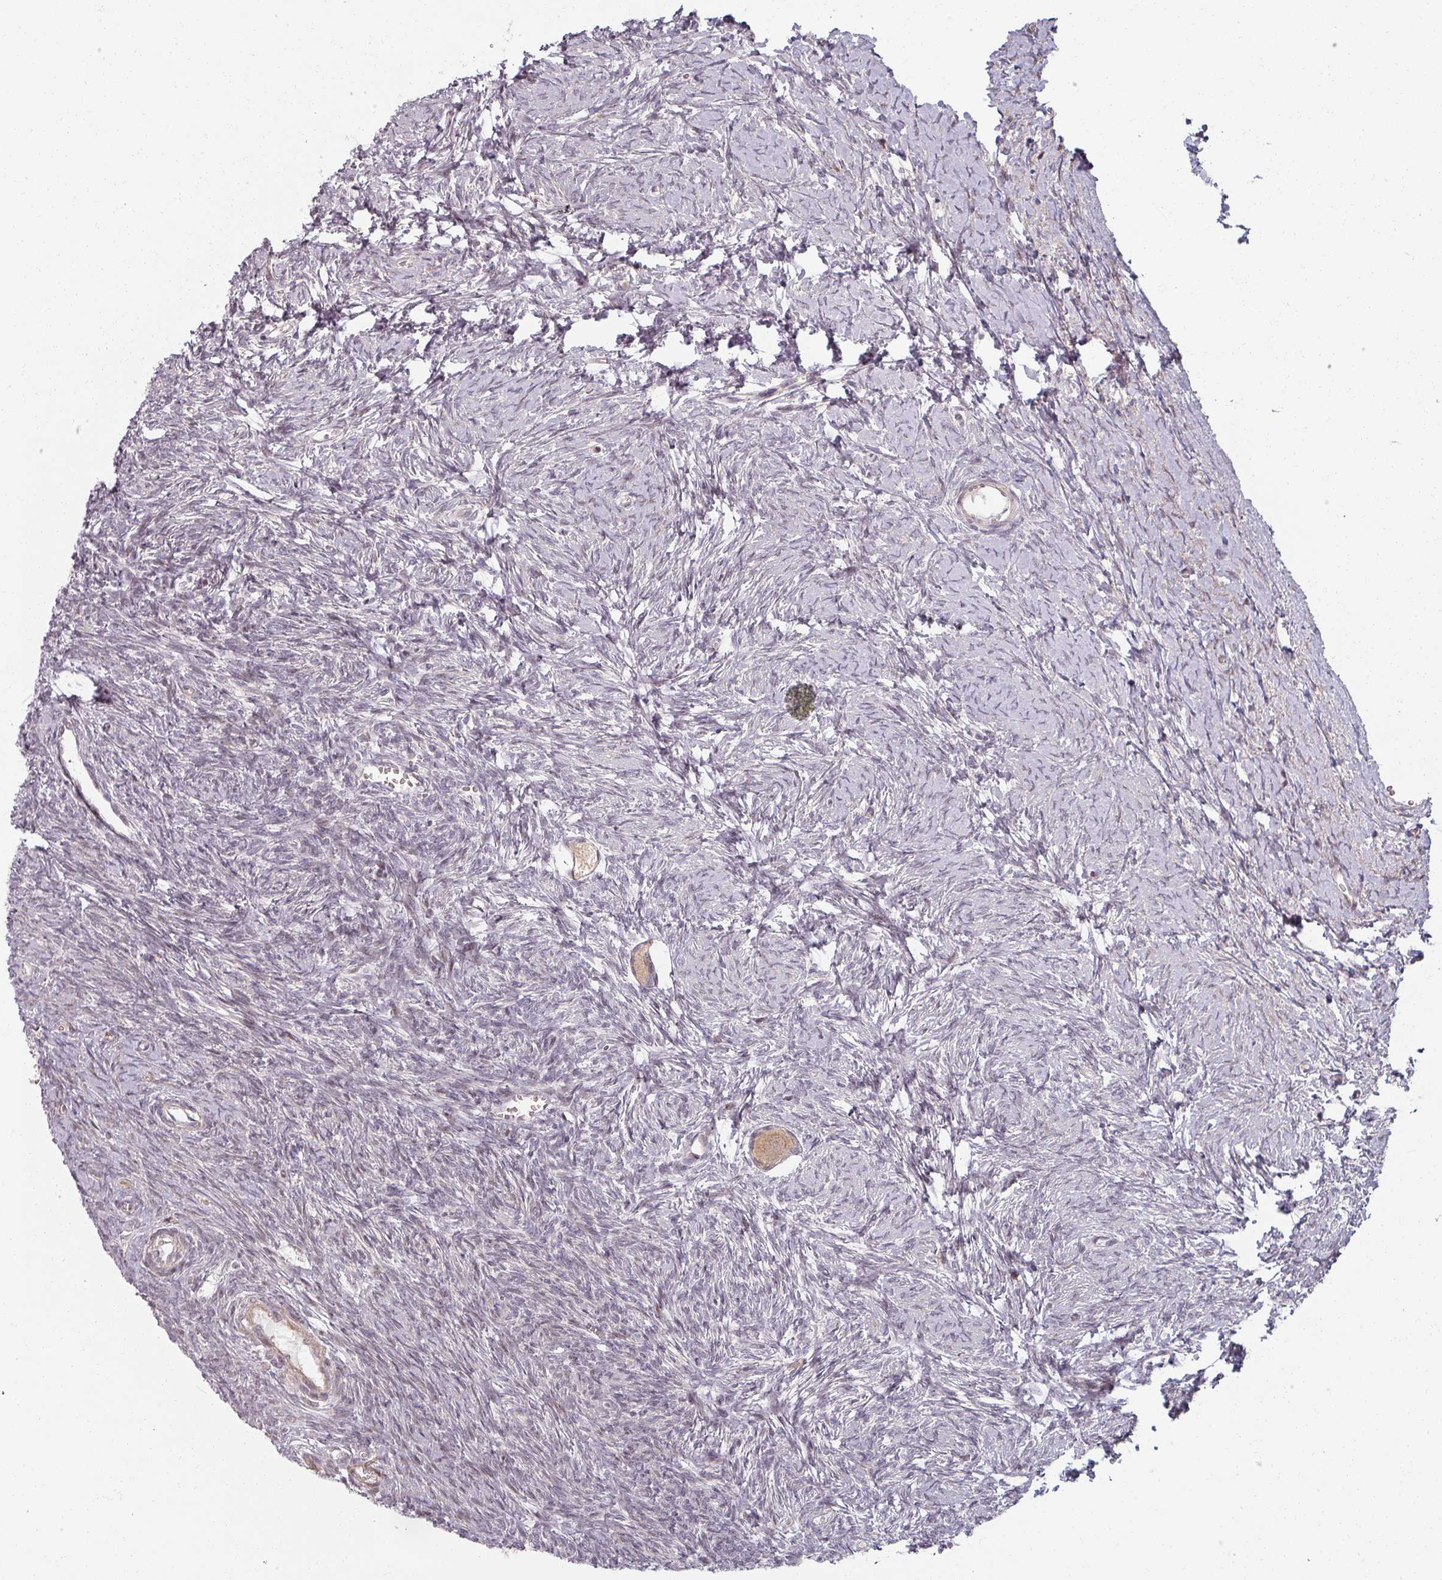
{"staining": {"intensity": "moderate", "quantity": ">75%", "location": "cytoplasmic/membranous"}, "tissue": "ovary", "cell_type": "Follicle cells", "image_type": "normal", "snomed": [{"axis": "morphology", "description": "Normal tissue, NOS"}, {"axis": "topography", "description": "Ovary"}], "caption": "Immunohistochemical staining of unremarkable ovary reveals moderate cytoplasmic/membranous protein positivity in approximately >75% of follicle cells.", "gene": "MED19", "patient": {"sex": "female", "age": 39}}